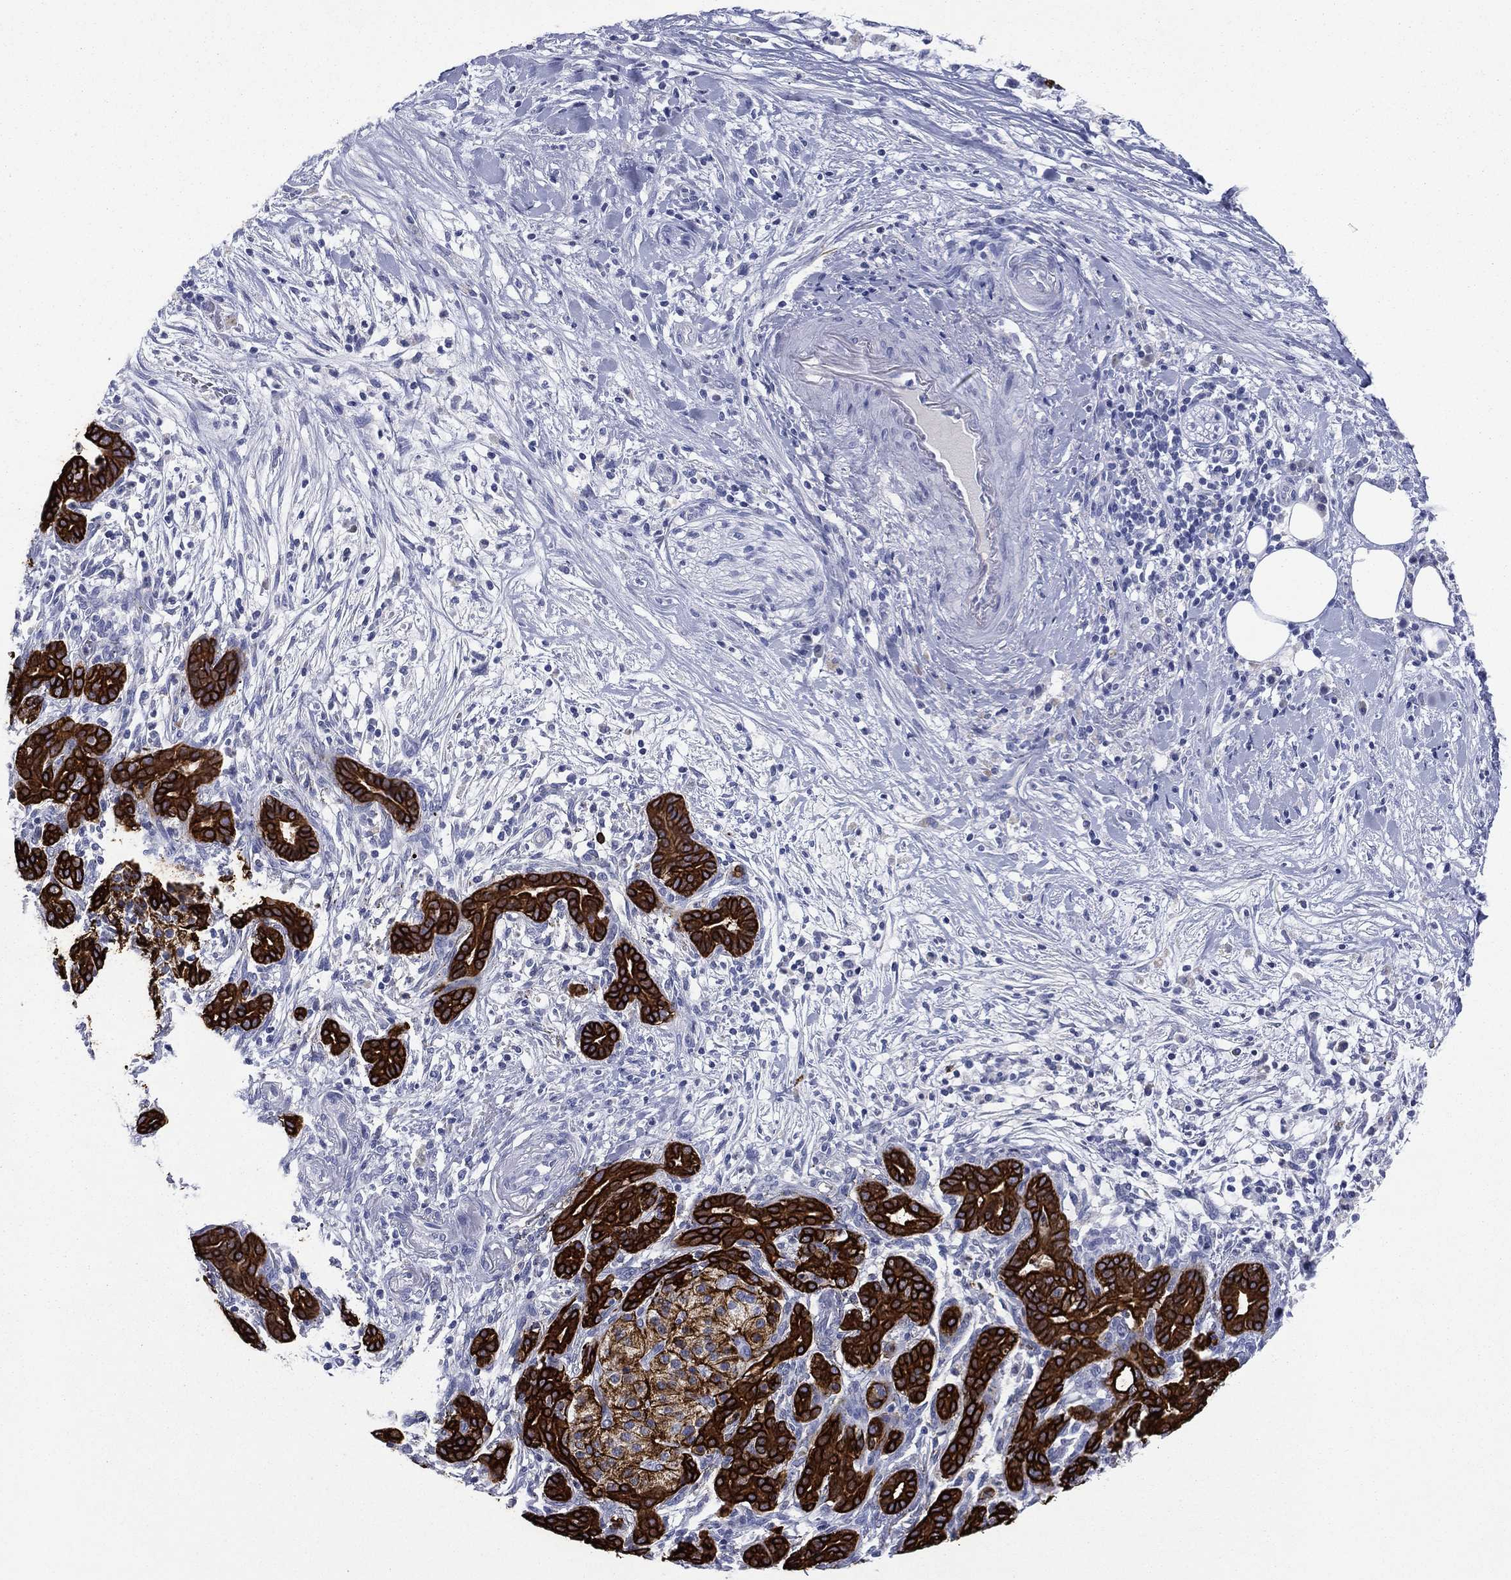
{"staining": {"intensity": "strong", "quantity": ">75%", "location": "cytoplasmic/membranous"}, "tissue": "pancreatic cancer", "cell_type": "Tumor cells", "image_type": "cancer", "snomed": [{"axis": "morphology", "description": "Adenocarcinoma, NOS"}, {"axis": "topography", "description": "Pancreas"}], "caption": "Approximately >75% of tumor cells in human pancreatic adenocarcinoma display strong cytoplasmic/membranous protein expression as visualized by brown immunohistochemical staining.", "gene": "KRT7", "patient": {"sex": "male", "age": 44}}